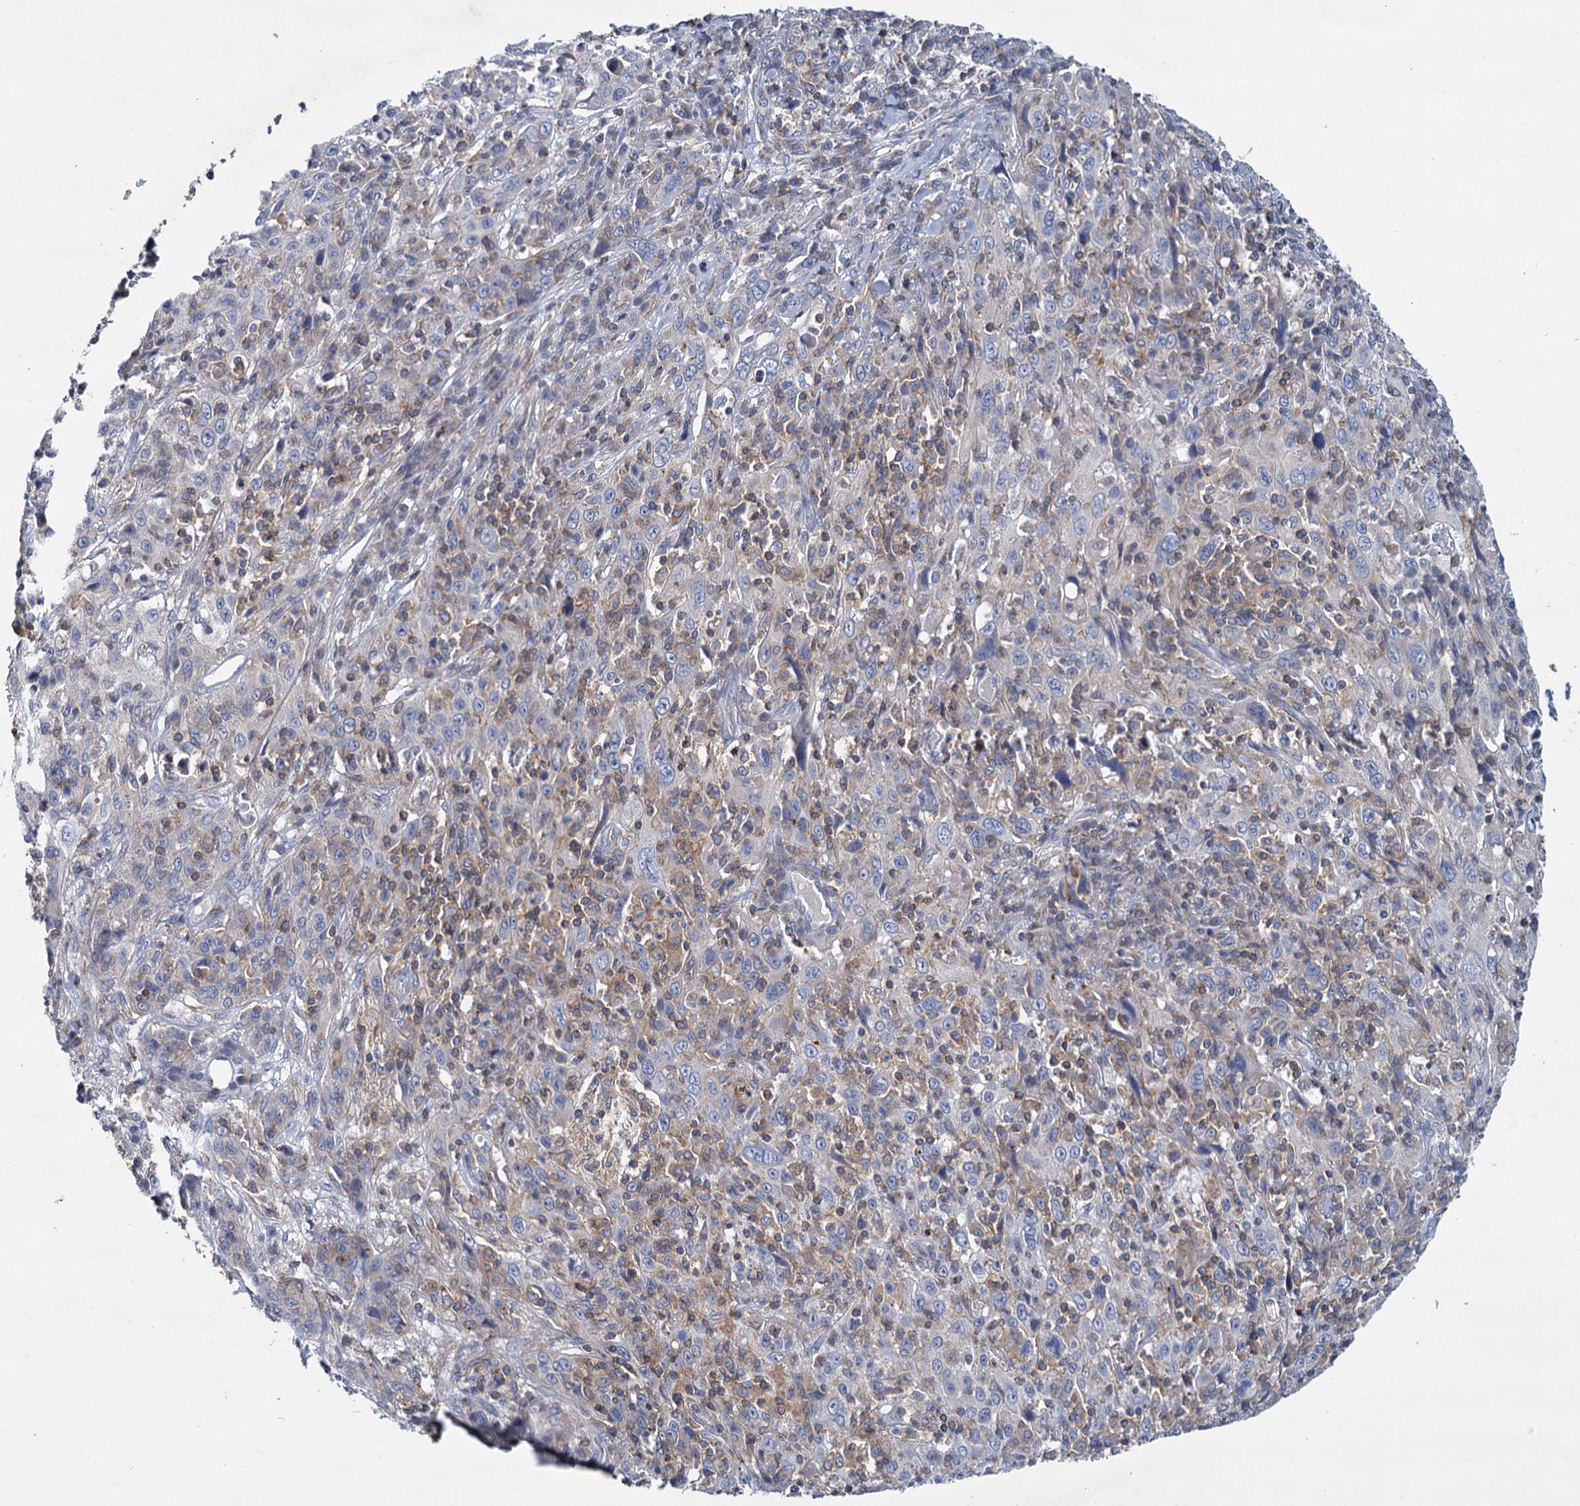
{"staining": {"intensity": "negative", "quantity": "none", "location": "none"}, "tissue": "cervical cancer", "cell_type": "Tumor cells", "image_type": "cancer", "snomed": [{"axis": "morphology", "description": "Squamous cell carcinoma, NOS"}, {"axis": "topography", "description": "Cervix"}], "caption": "Photomicrograph shows no significant protein expression in tumor cells of cervical cancer (squamous cell carcinoma).", "gene": "LRCH4", "patient": {"sex": "female", "age": 46}}